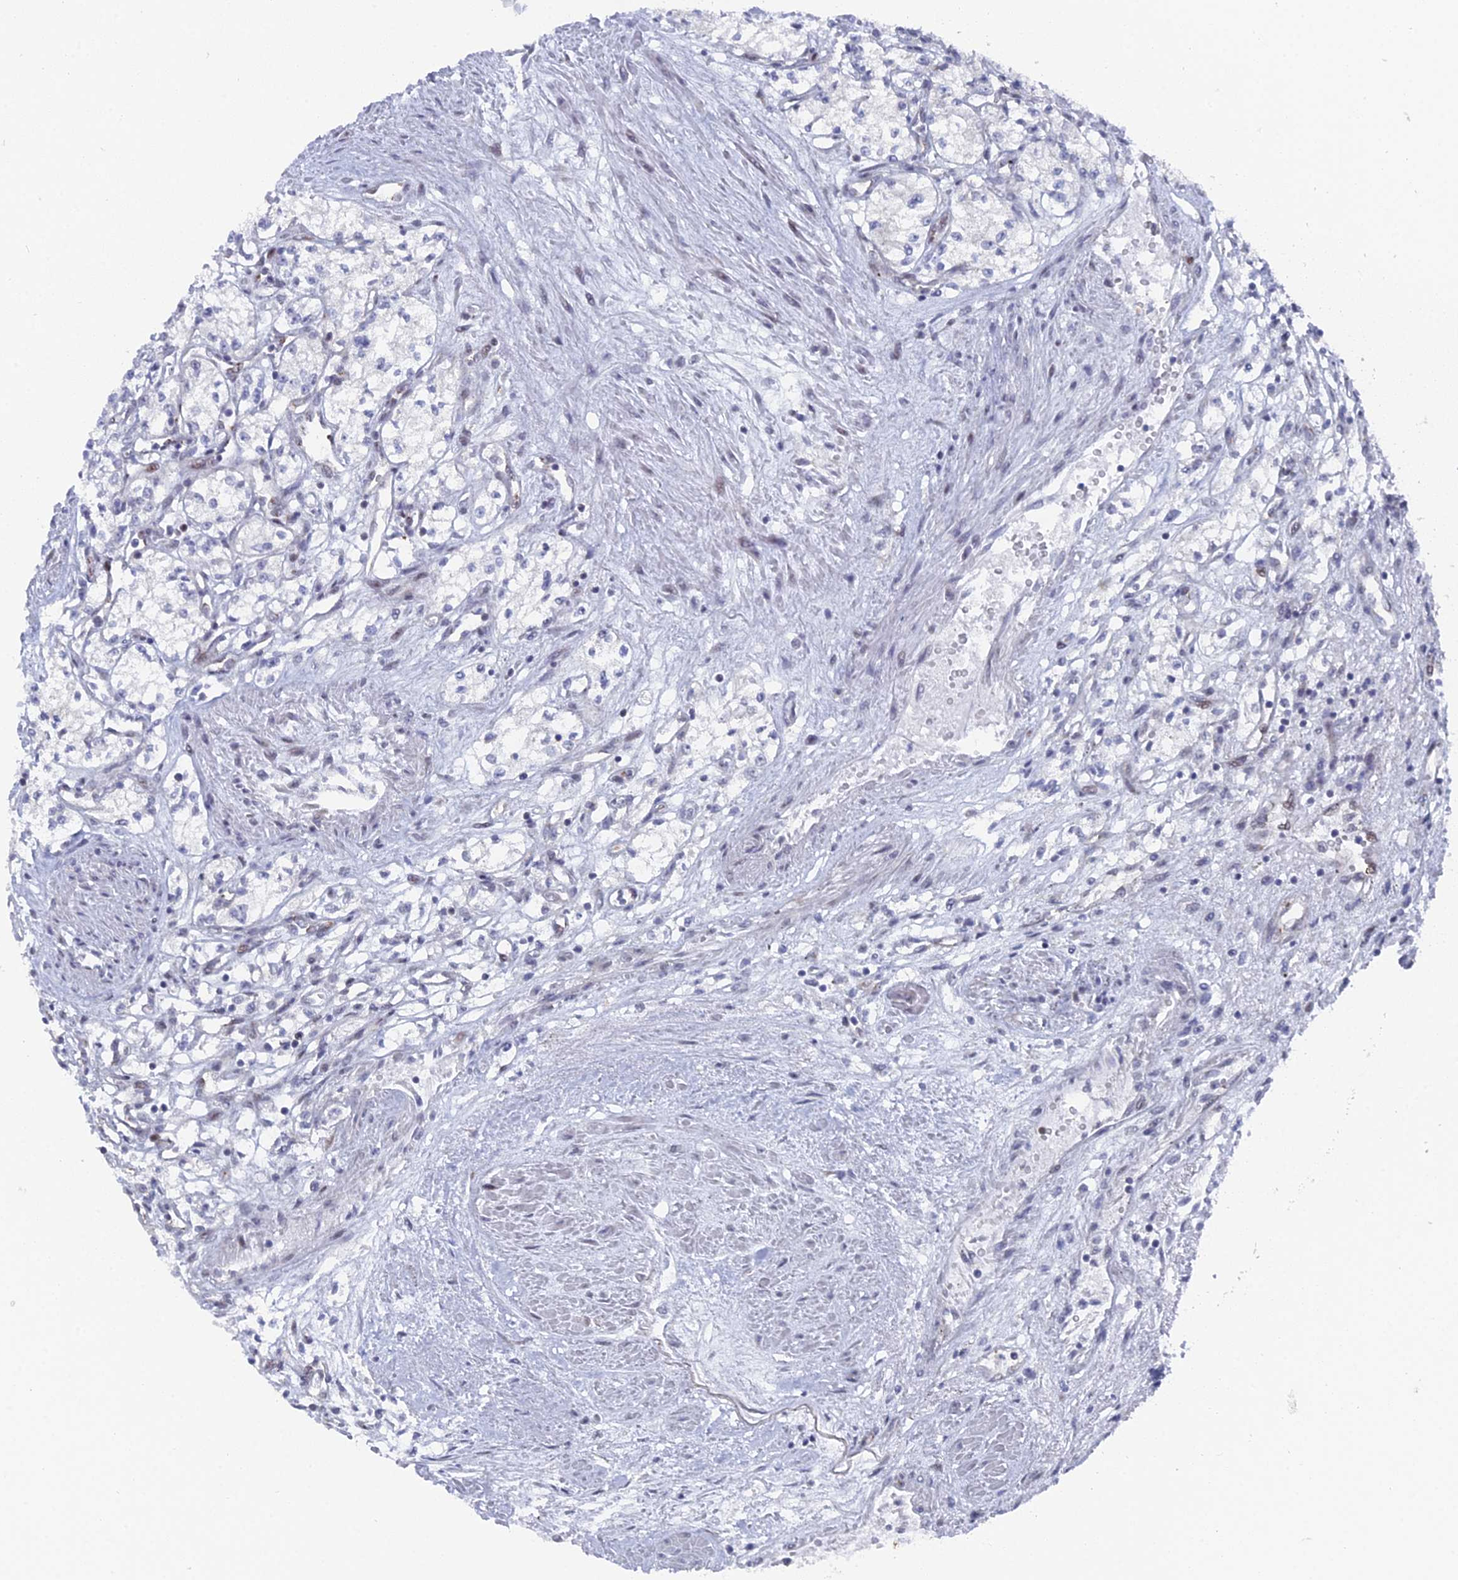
{"staining": {"intensity": "negative", "quantity": "none", "location": "none"}, "tissue": "renal cancer", "cell_type": "Tumor cells", "image_type": "cancer", "snomed": [{"axis": "morphology", "description": "Adenocarcinoma, NOS"}, {"axis": "topography", "description": "Kidney"}], "caption": "Adenocarcinoma (renal) stained for a protein using immunohistochemistry reveals no staining tumor cells.", "gene": "FHIP2A", "patient": {"sex": "male", "age": 59}}